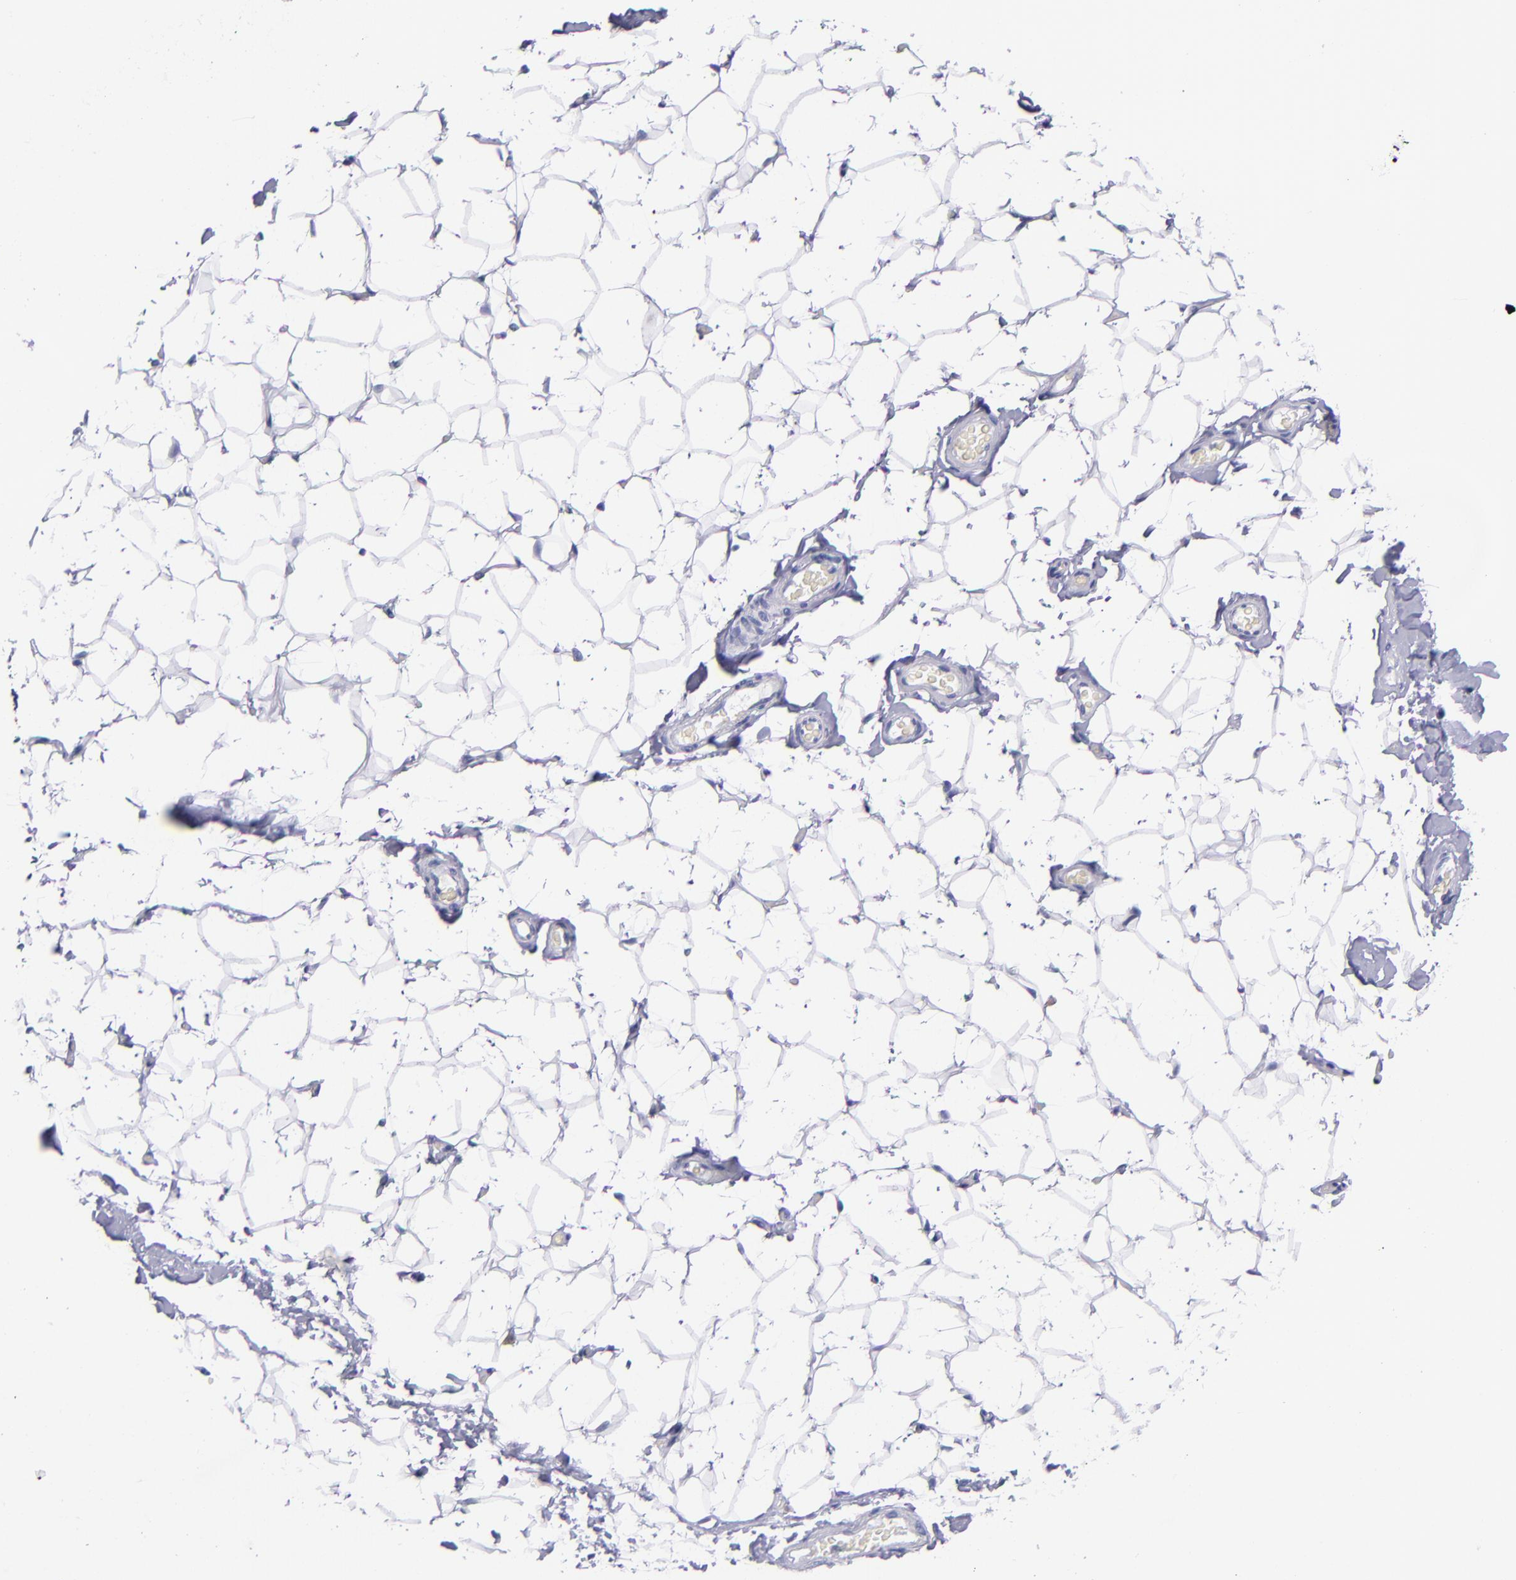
{"staining": {"intensity": "negative", "quantity": "none", "location": "none"}, "tissue": "adipose tissue", "cell_type": "Adipocytes", "image_type": "normal", "snomed": [{"axis": "morphology", "description": "Normal tissue, NOS"}, {"axis": "topography", "description": "Soft tissue"}], "caption": "DAB (3,3'-diaminobenzidine) immunohistochemical staining of benign adipose tissue displays no significant positivity in adipocytes. (DAB immunohistochemistry (IHC) visualized using brightfield microscopy, high magnification).", "gene": "SV2A", "patient": {"sex": "male", "age": 26}}